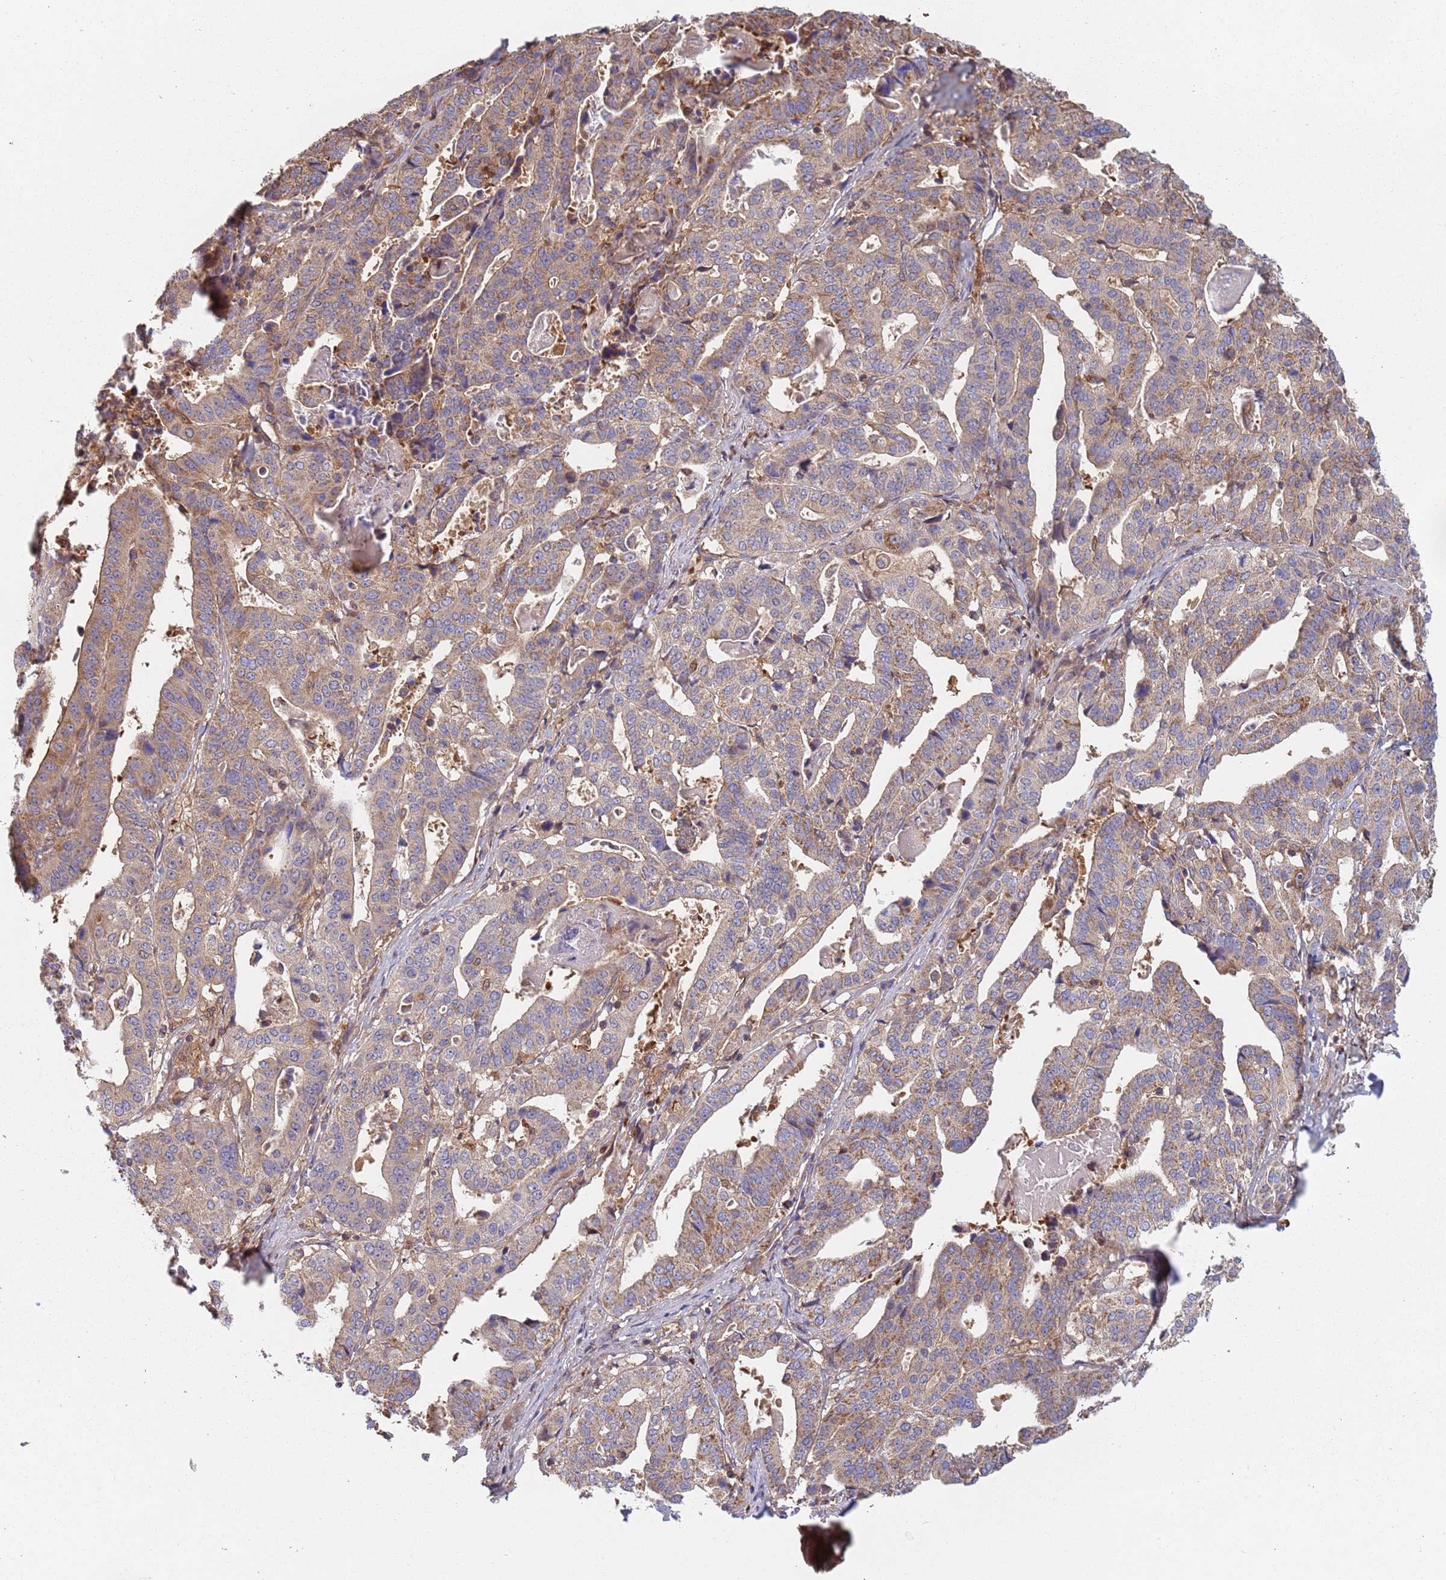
{"staining": {"intensity": "moderate", "quantity": ">75%", "location": "cytoplasmic/membranous"}, "tissue": "stomach cancer", "cell_type": "Tumor cells", "image_type": "cancer", "snomed": [{"axis": "morphology", "description": "Adenocarcinoma, NOS"}, {"axis": "topography", "description": "Stomach"}], "caption": "A high-resolution photomicrograph shows immunohistochemistry (IHC) staining of adenocarcinoma (stomach), which reveals moderate cytoplasmic/membranous staining in approximately >75% of tumor cells.", "gene": "GDI2", "patient": {"sex": "male", "age": 48}}